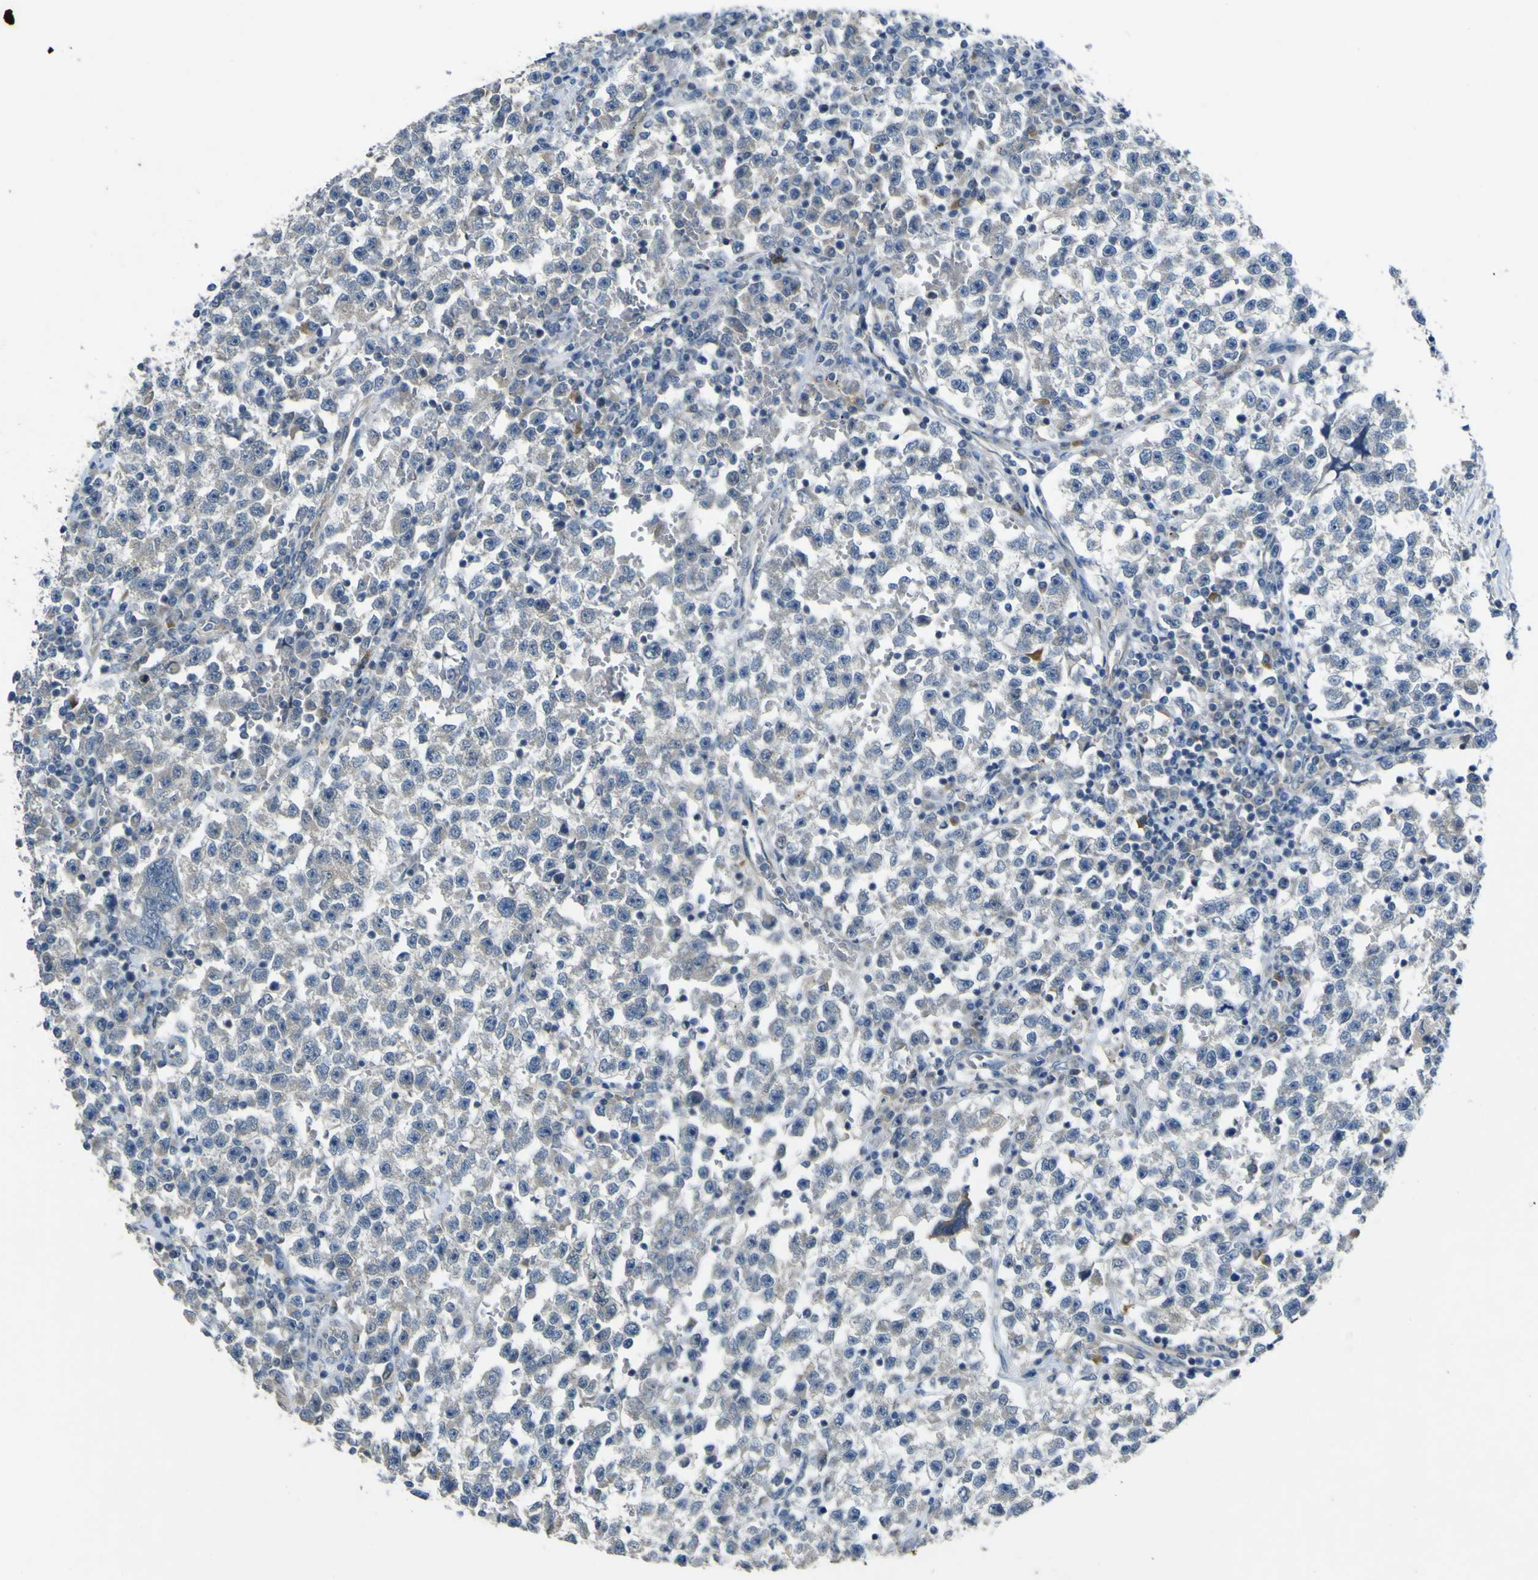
{"staining": {"intensity": "negative", "quantity": "none", "location": "none"}, "tissue": "testis cancer", "cell_type": "Tumor cells", "image_type": "cancer", "snomed": [{"axis": "morphology", "description": "Seminoma, NOS"}, {"axis": "topography", "description": "Testis"}], "caption": "Tumor cells show no significant positivity in testis cancer (seminoma). The staining is performed using DAB brown chromogen with nuclei counter-stained in using hematoxylin.", "gene": "LDLR", "patient": {"sex": "male", "age": 22}}